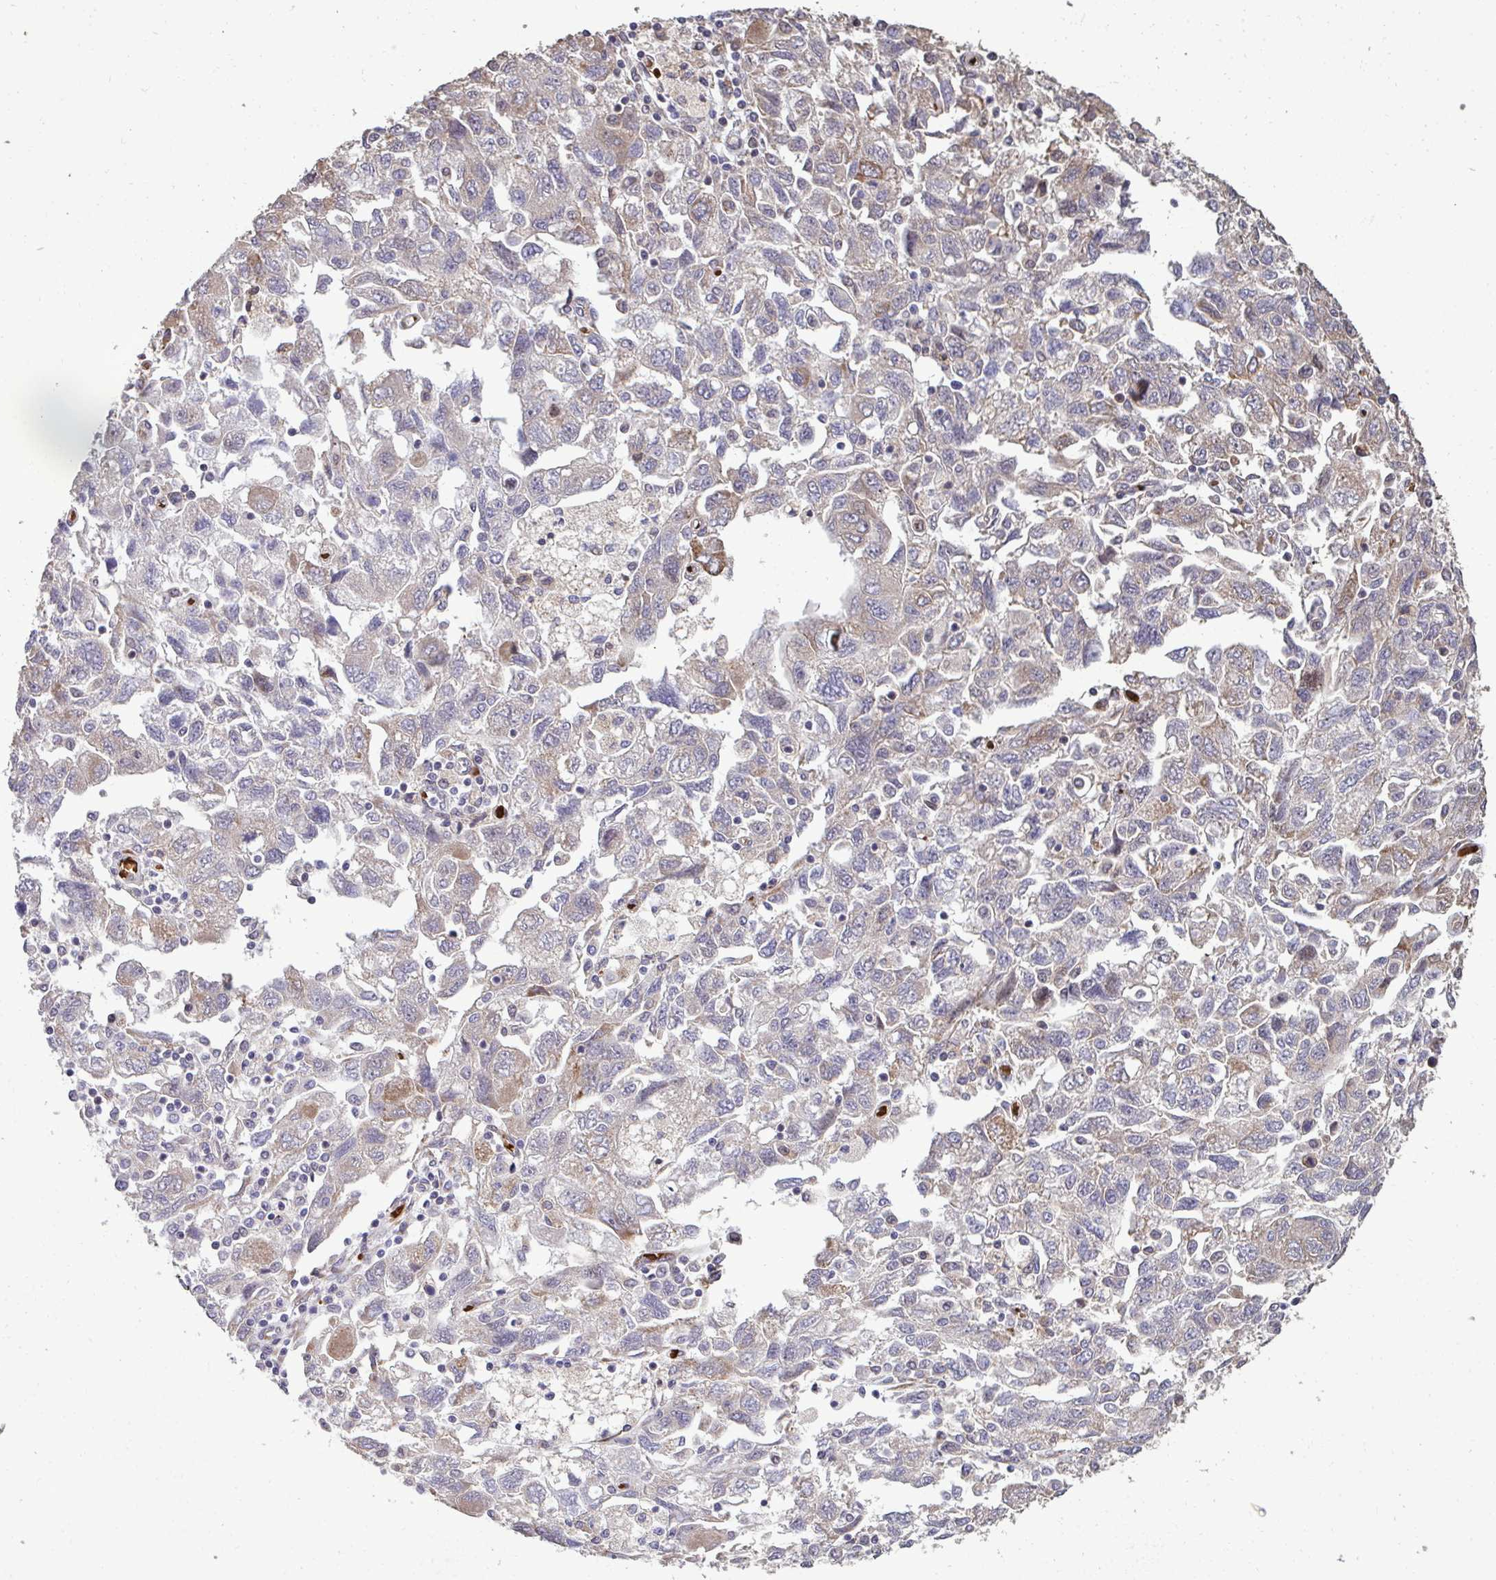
{"staining": {"intensity": "weak", "quantity": "25%-75%", "location": "cytoplasmic/membranous"}, "tissue": "ovarian cancer", "cell_type": "Tumor cells", "image_type": "cancer", "snomed": [{"axis": "morphology", "description": "Carcinoma, NOS"}, {"axis": "morphology", "description": "Cystadenocarcinoma, serous, NOS"}, {"axis": "topography", "description": "Ovary"}], "caption": "Immunohistochemistry (IHC) image of human ovarian cancer stained for a protein (brown), which demonstrates low levels of weak cytoplasmic/membranous staining in about 25%-75% of tumor cells.", "gene": "FIBCD1", "patient": {"sex": "female", "age": 69}}